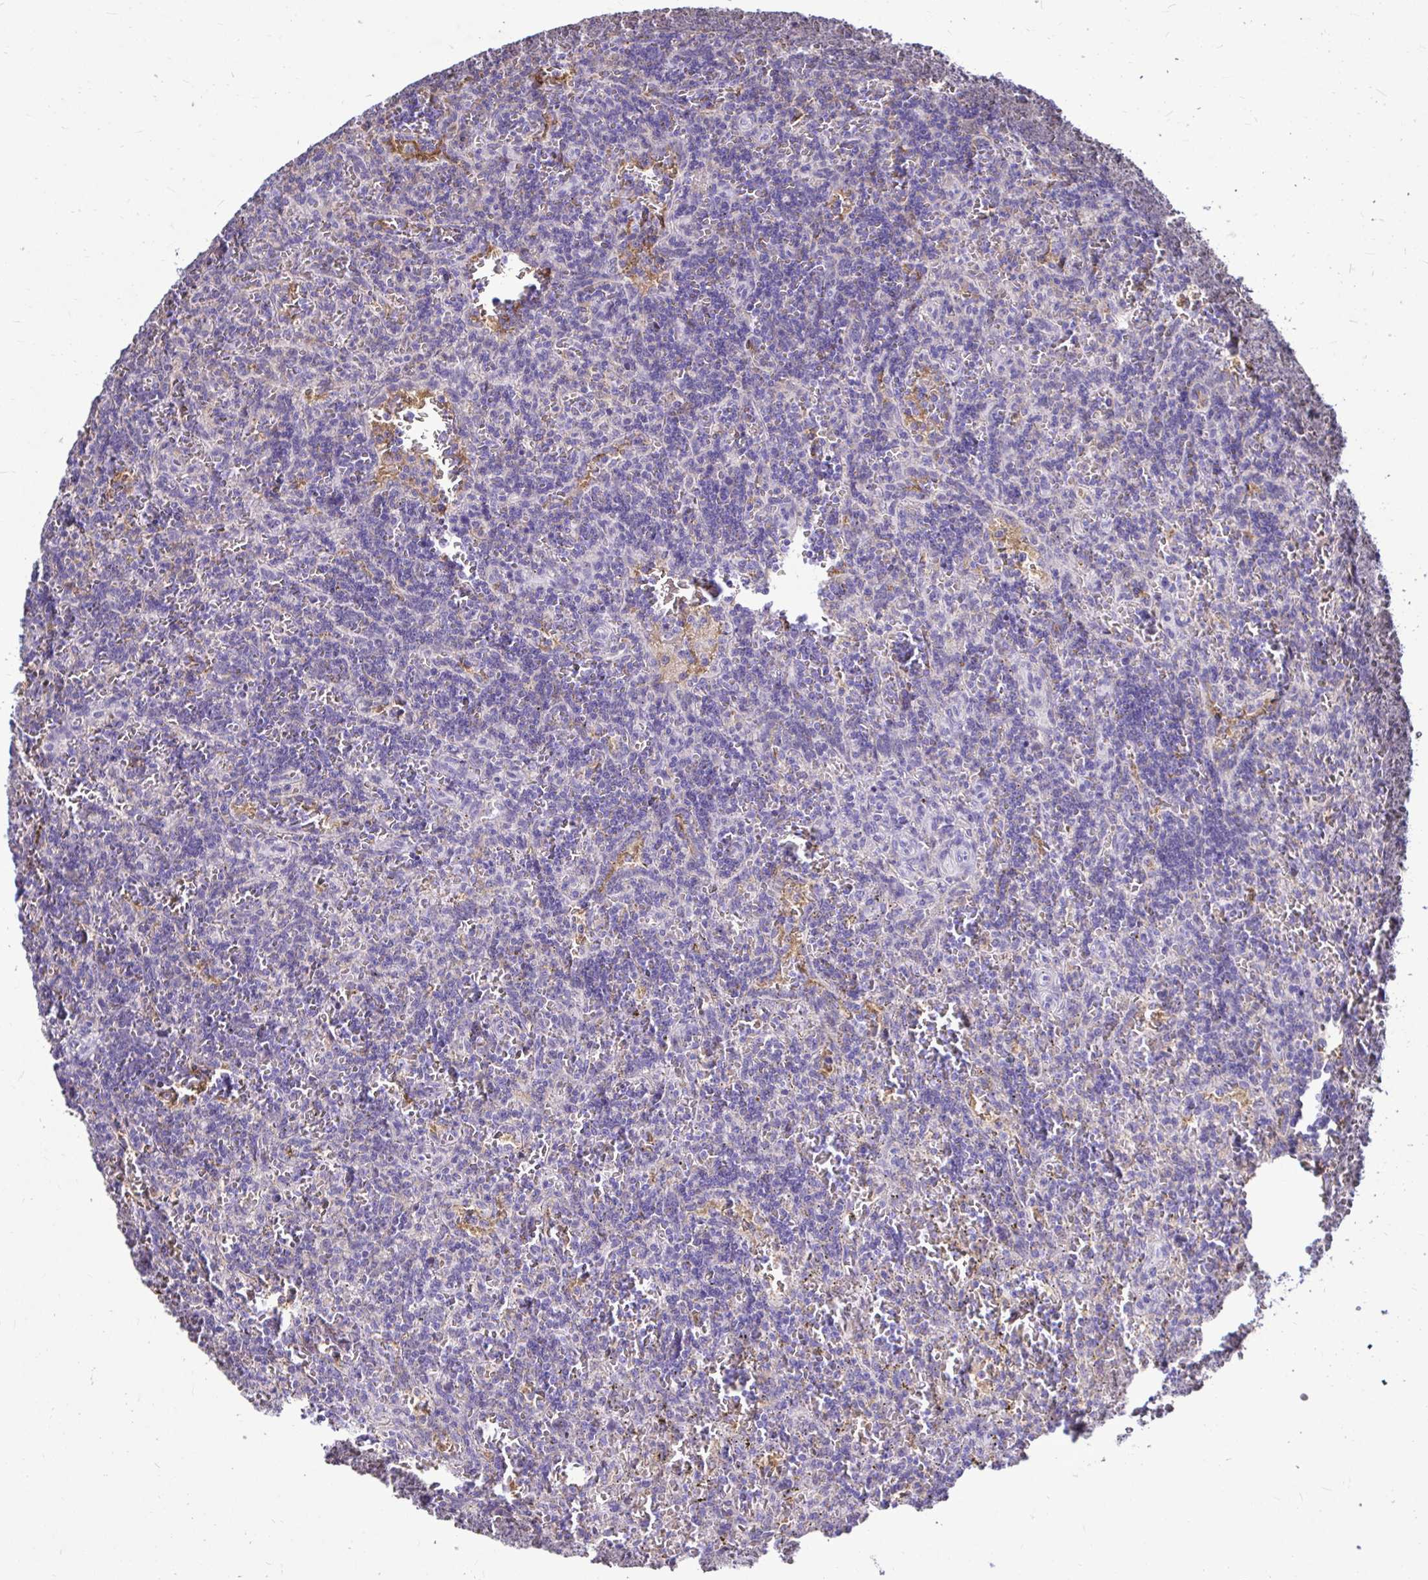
{"staining": {"intensity": "negative", "quantity": "none", "location": "none"}, "tissue": "lymphoma", "cell_type": "Tumor cells", "image_type": "cancer", "snomed": [{"axis": "morphology", "description": "Malignant lymphoma, non-Hodgkin's type, Low grade"}, {"axis": "topography", "description": "Spleen"}], "caption": "Protein analysis of lymphoma shows no significant expression in tumor cells. (DAB immunohistochemistry (IHC) visualized using brightfield microscopy, high magnification).", "gene": "IDH1", "patient": {"sex": "male", "age": 73}}